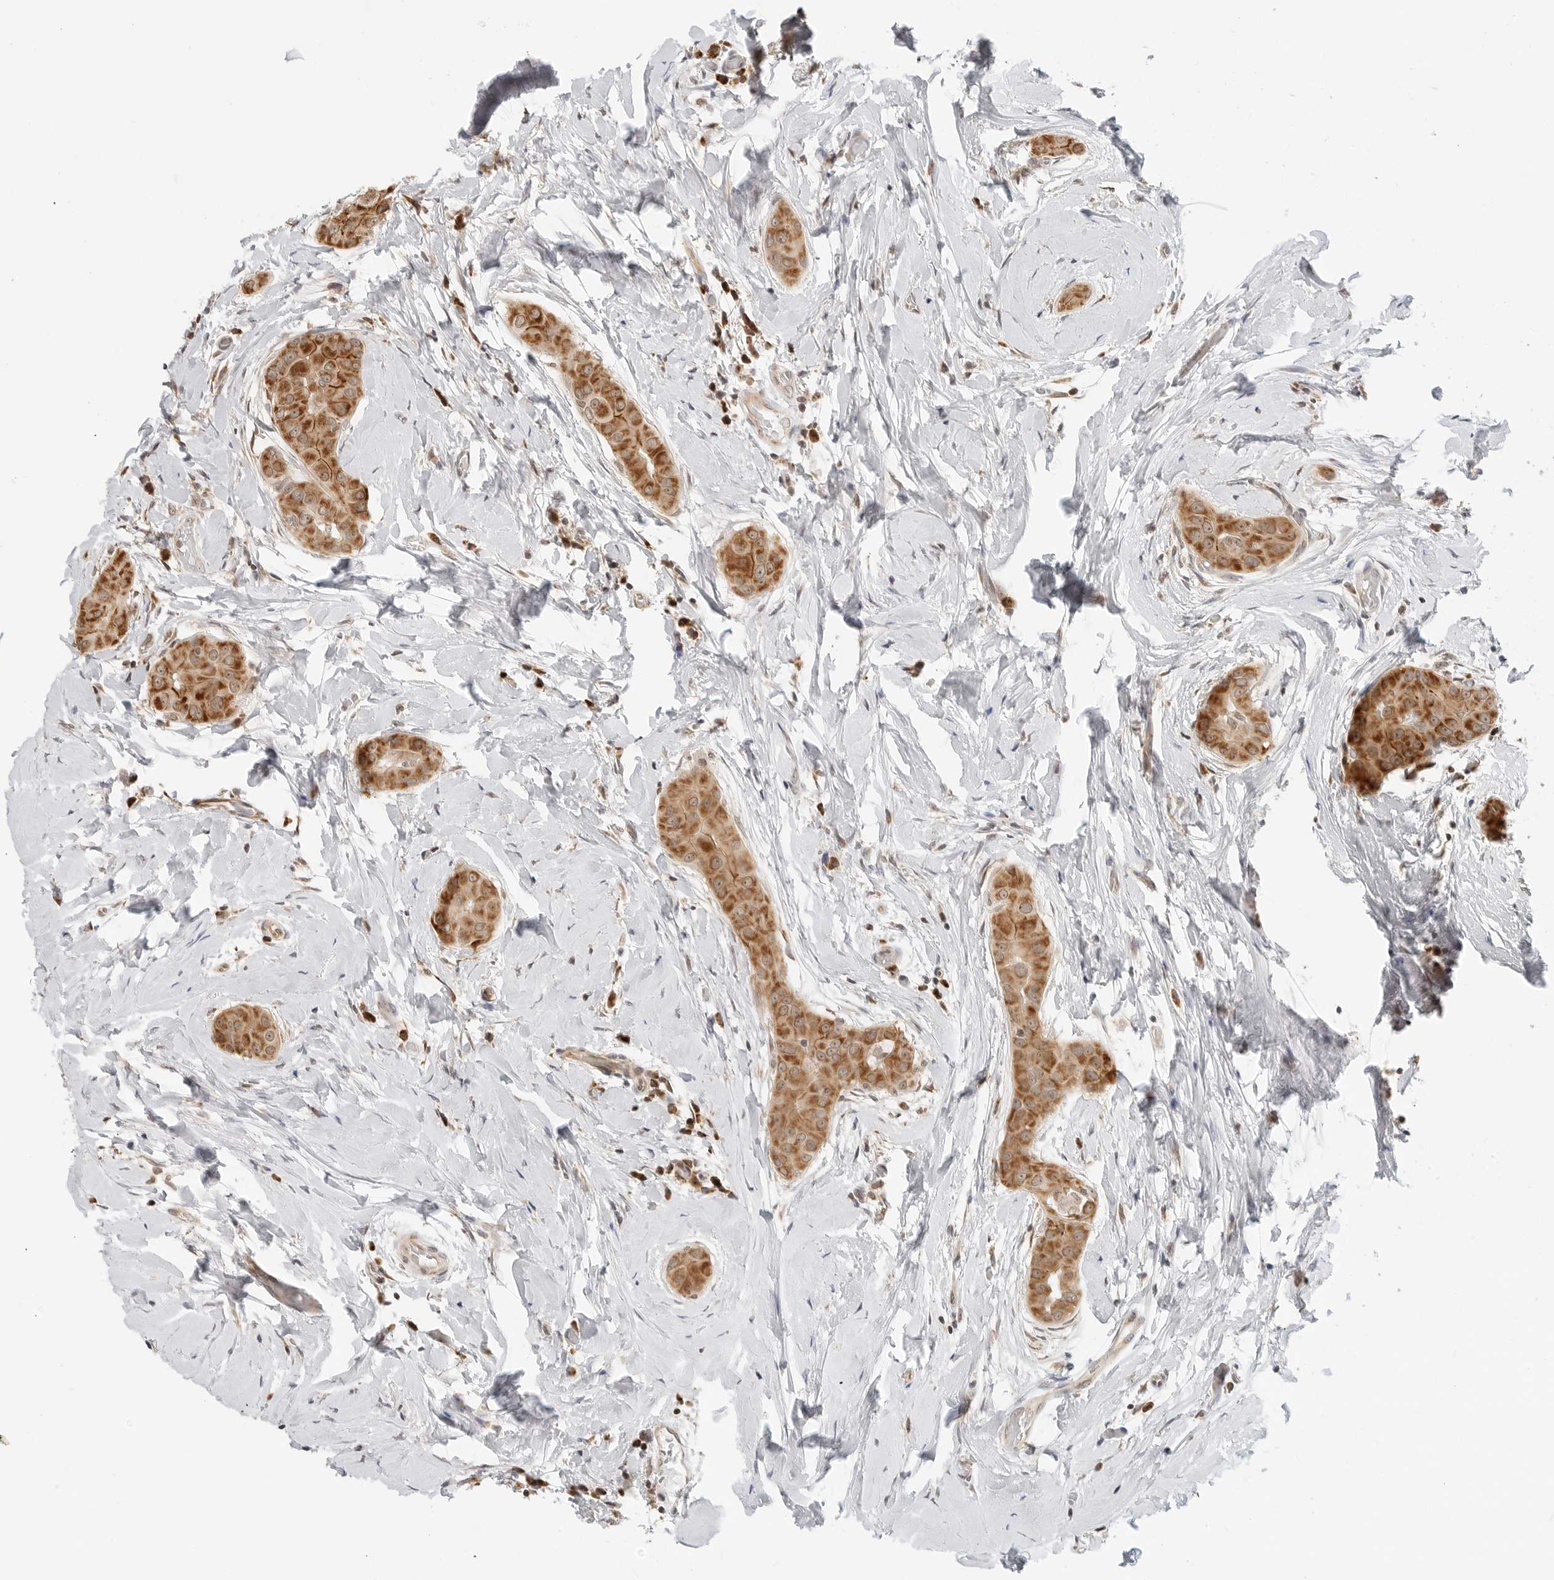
{"staining": {"intensity": "moderate", "quantity": ">75%", "location": "cytoplasmic/membranous"}, "tissue": "thyroid cancer", "cell_type": "Tumor cells", "image_type": "cancer", "snomed": [{"axis": "morphology", "description": "Papillary adenocarcinoma, NOS"}, {"axis": "topography", "description": "Thyroid gland"}], "caption": "Thyroid cancer stained for a protein (brown) exhibits moderate cytoplasmic/membranous positive staining in about >75% of tumor cells.", "gene": "POLR3GL", "patient": {"sex": "male", "age": 33}}